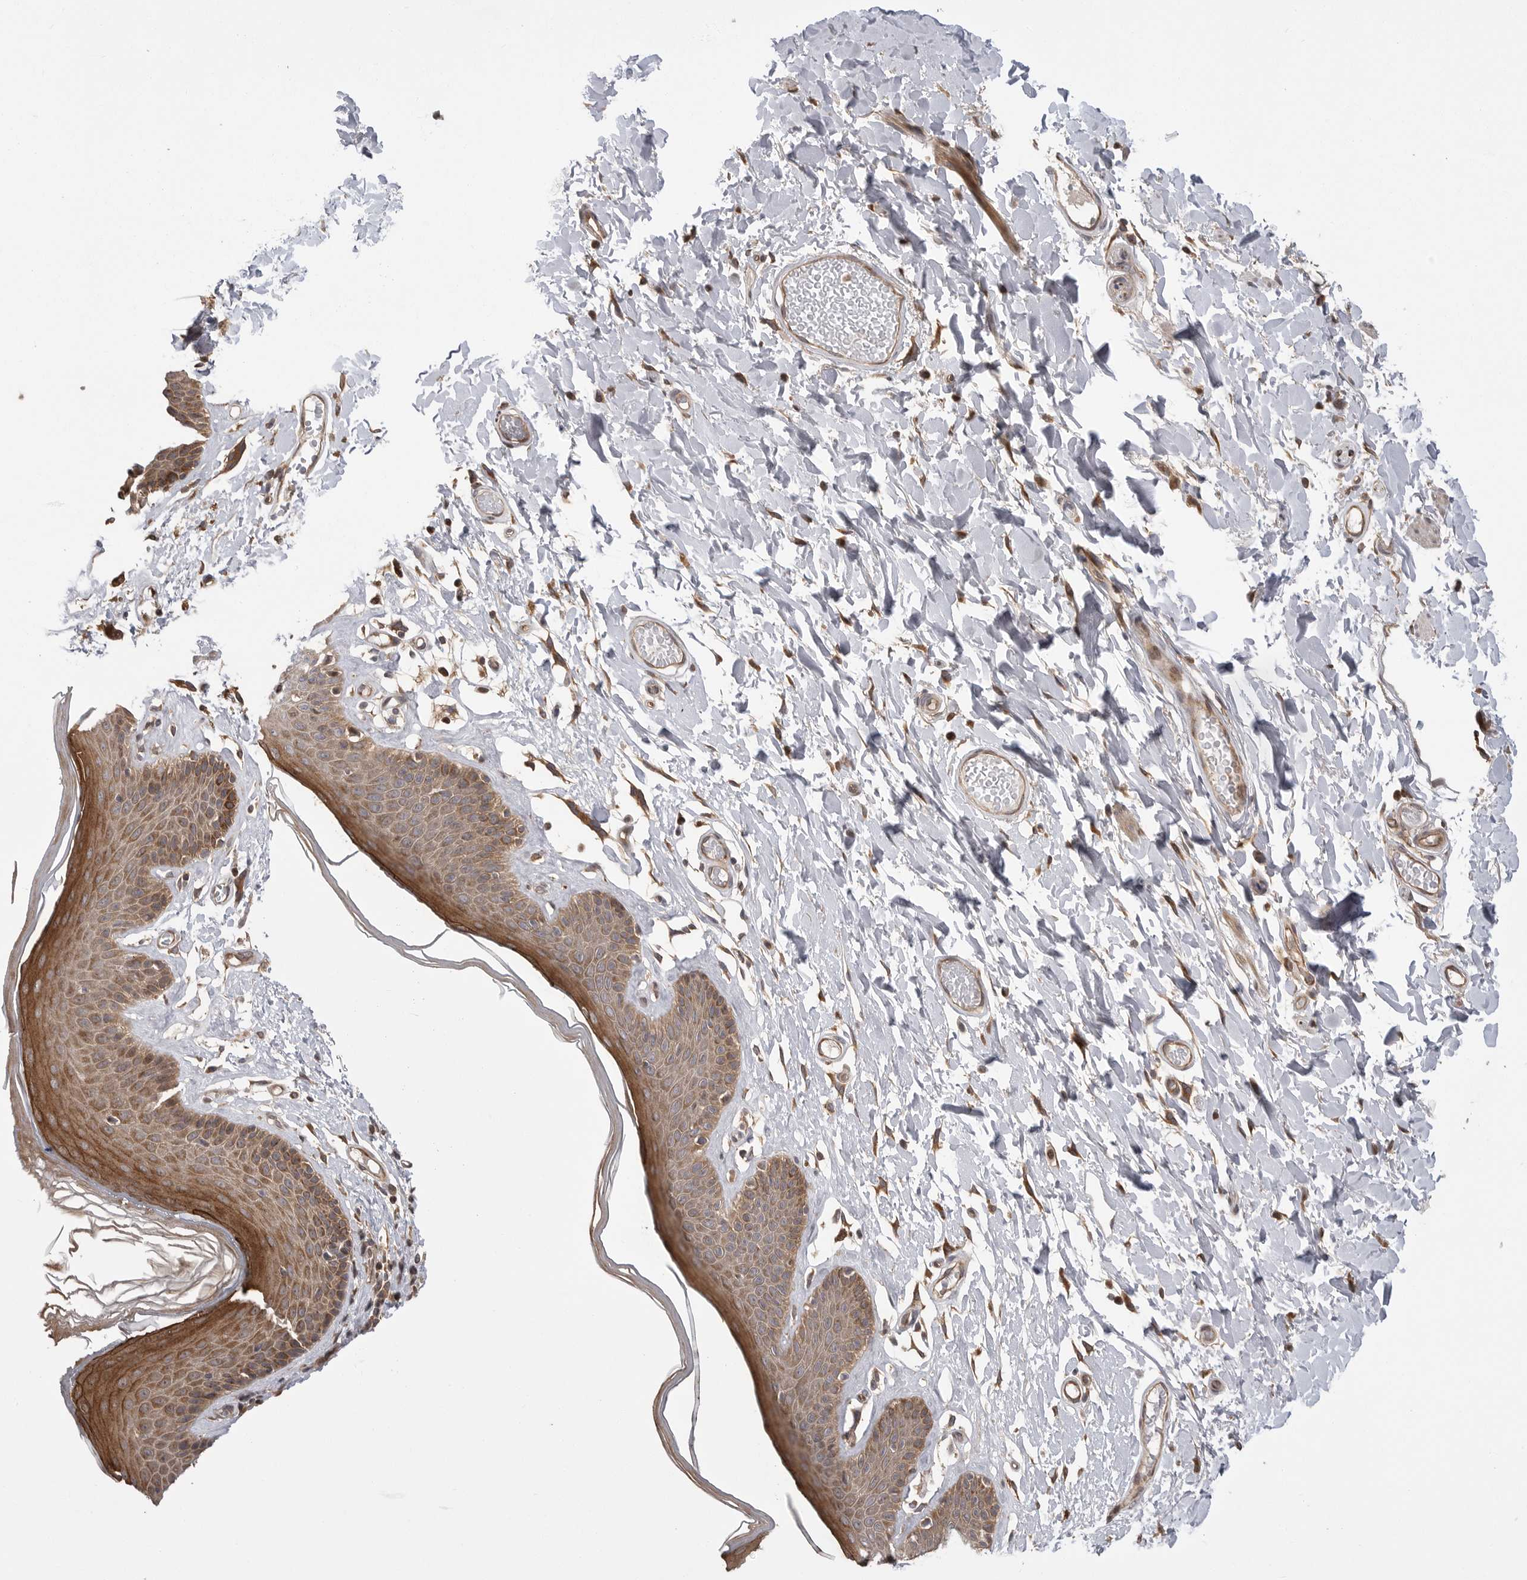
{"staining": {"intensity": "moderate", "quantity": ">75%", "location": "cytoplasmic/membranous"}, "tissue": "skin", "cell_type": "Epidermal cells", "image_type": "normal", "snomed": [{"axis": "morphology", "description": "Normal tissue, NOS"}, {"axis": "topography", "description": "Vulva"}], "caption": "Immunohistochemistry (IHC) staining of unremarkable skin, which reveals medium levels of moderate cytoplasmic/membranous expression in approximately >75% of epidermal cells indicating moderate cytoplasmic/membranous protein positivity. The staining was performed using DAB (brown) for protein detection and nuclei were counterstained in hematoxylin (blue).", "gene": "OXR1", "patient": {"sex": "female", "age": 73}}